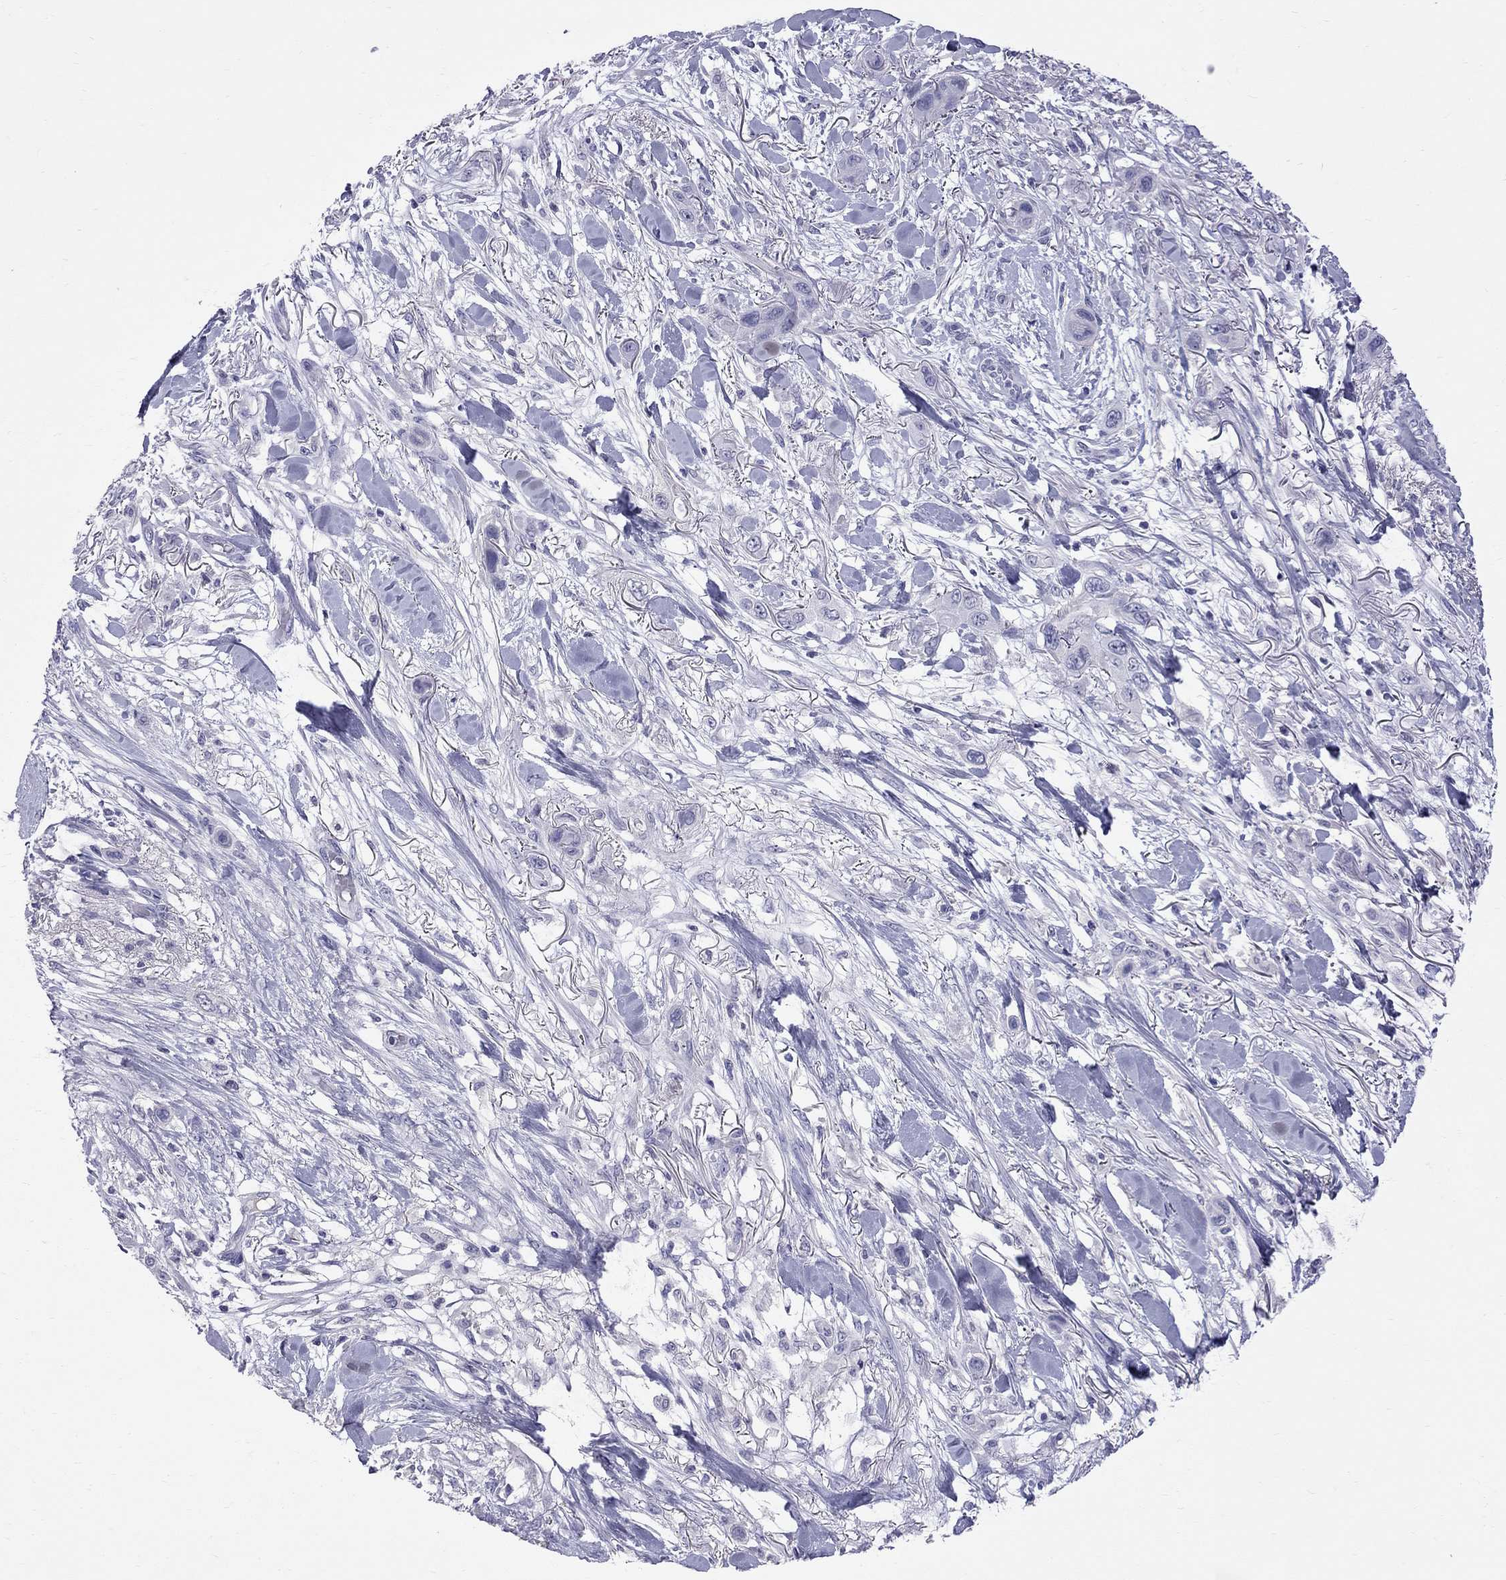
{"staining": {"intensity": "negative", "quantity": "none", "location": "none"}, "tissue": "skin cancer", "cell_type": "Tumor cells", "image_type": "cancer", "snomed": [{"axis": "morphology", "description": "Squamous cell carcinoma, NOS"}, {"axis": "topography", "description": "Skin"}], "caption": "There is no significant expression in tumor cells of skin cancer (squamous cell carcinoma).", "gene": "CFAP91", "patient": {"sex": "male", "age": 79}}